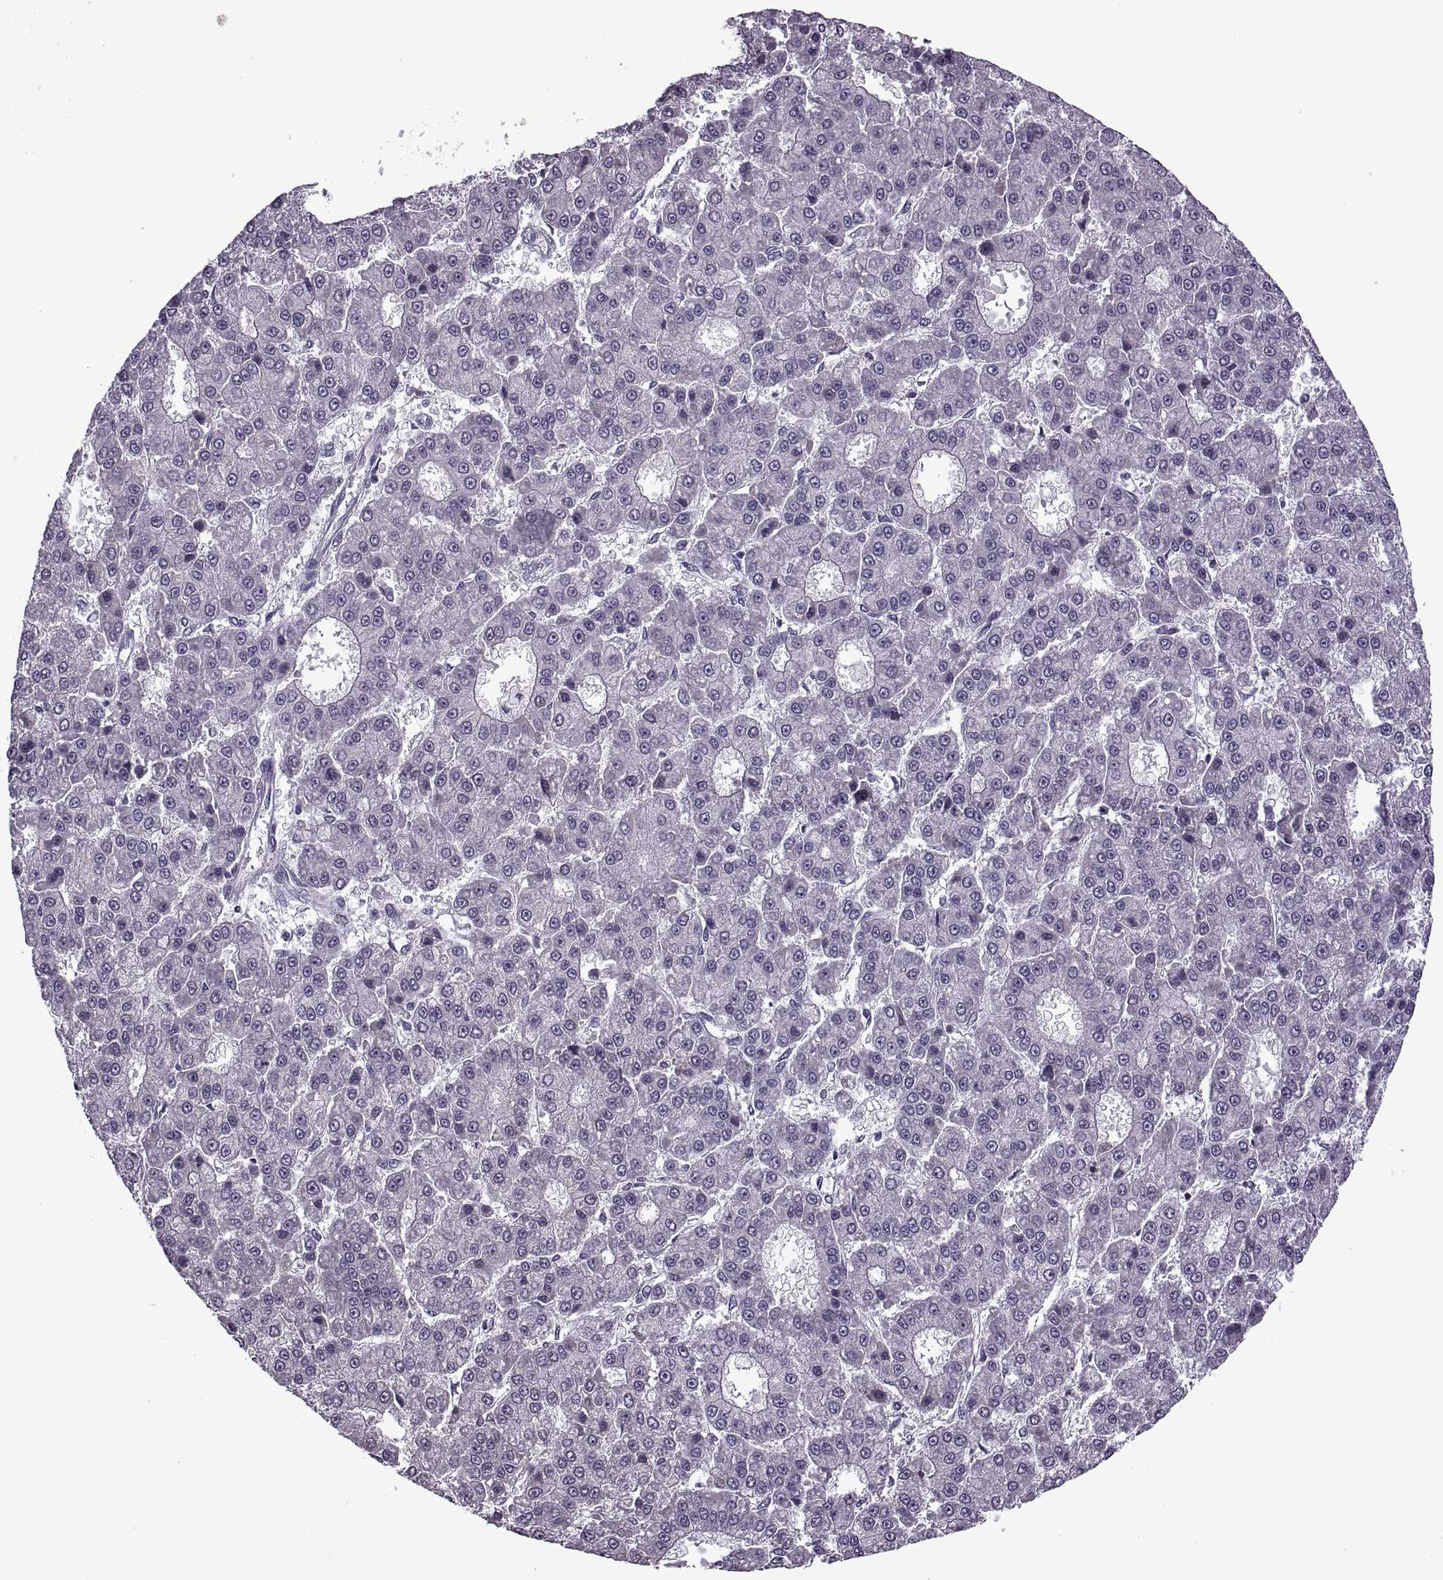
{"staining": {"intensity": "negative", "quantity": "none", "location": "none"}, "tissue": "liver cancer", "cell_type": "Tumor cells", "image_type": "cancer", "snomed": [{"axis": "morphology", "description": "Carcinoma, Hepatocellular, NOS"}, {"axis": "topography", "description": "Liver"}], "caption": "This is an immunohistochemistry photomicrograph of human liver hepatocellular carcinoma. There is no positivity in tumor cells.", "gene": "INTS3", "patient": {"sex": "male", "age": 70}}